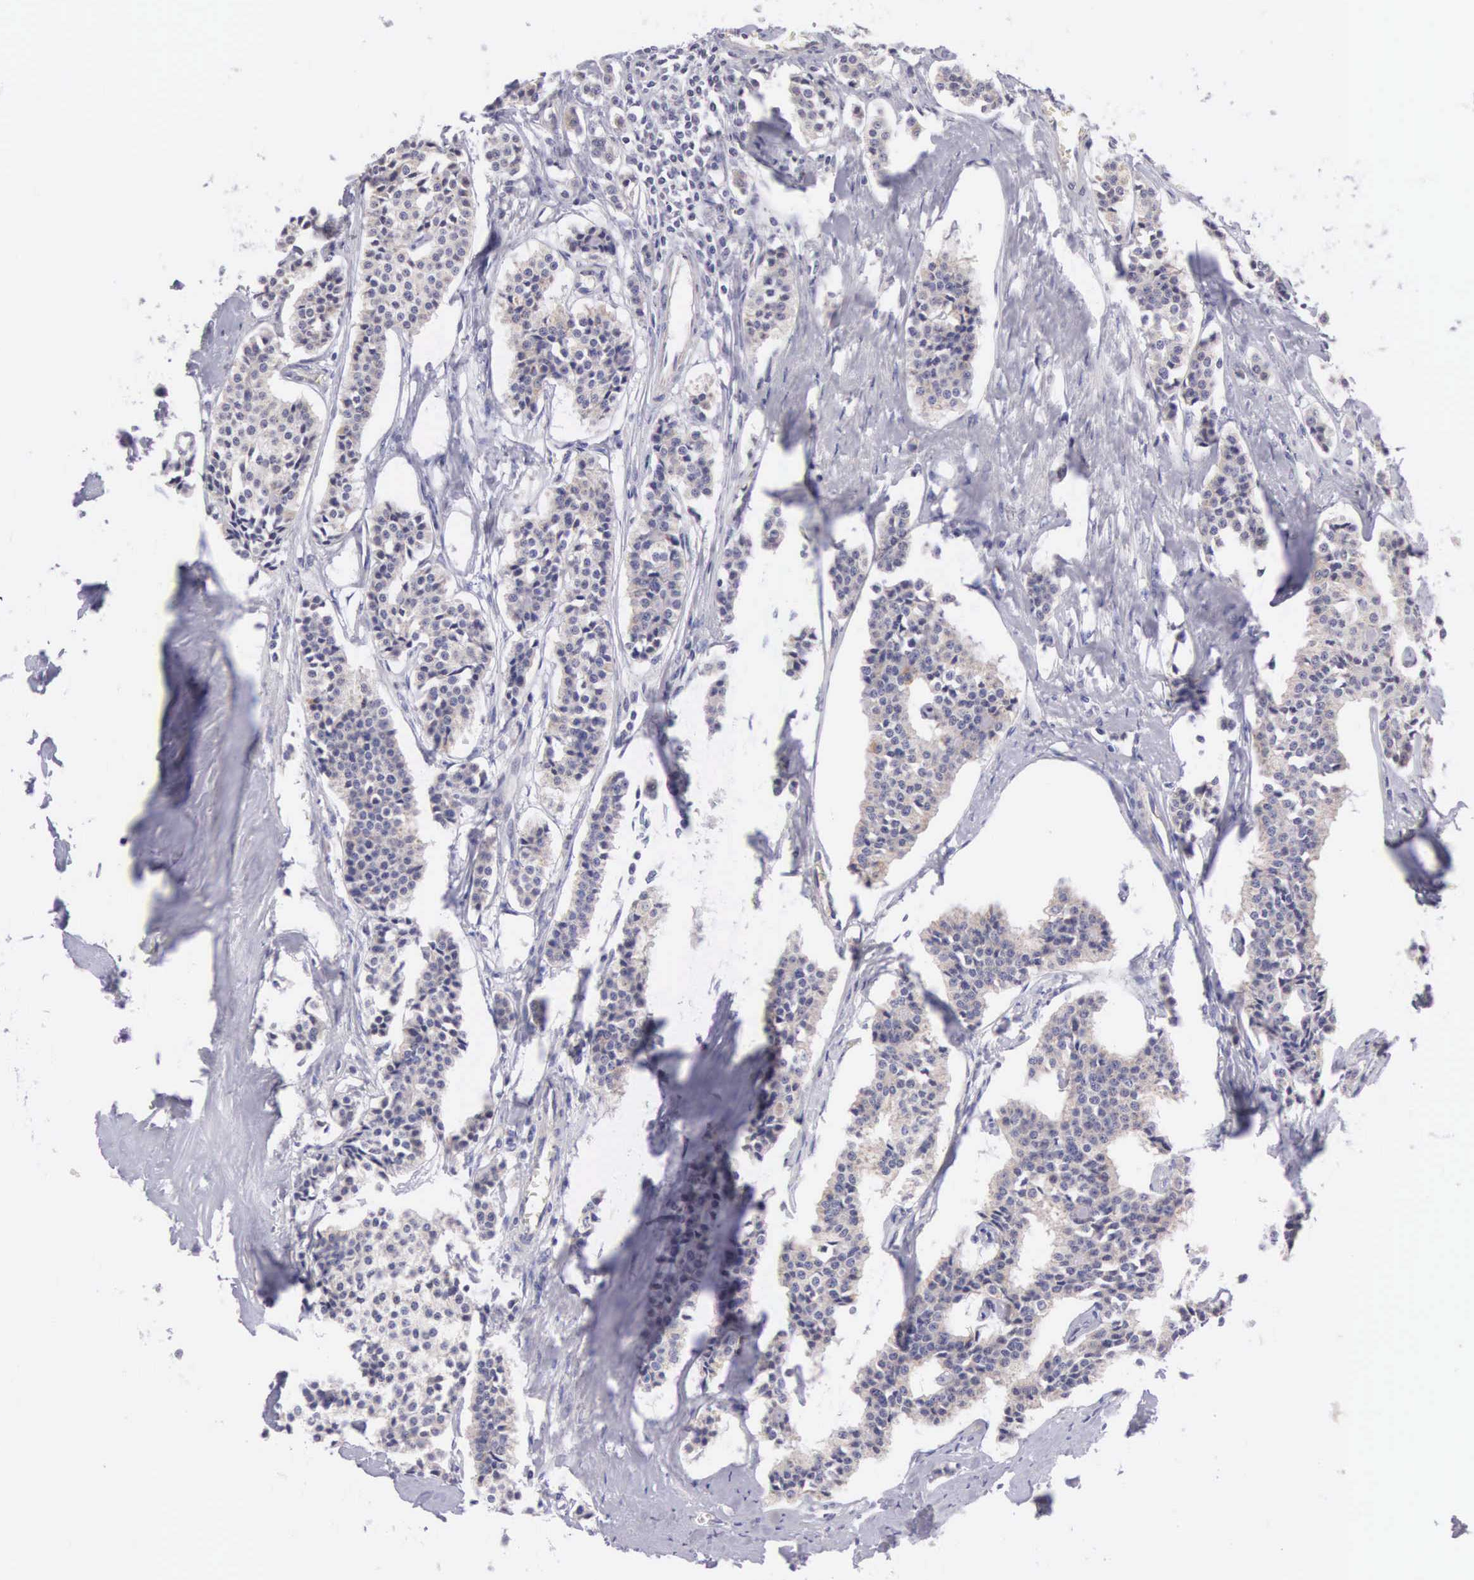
{"staining": {"intensity": "weak", "quantity": "25%-75%", "location": "cytoplasmic/membranous"}, "tissue": "carcinoid", "cell_type": "Tumor cells", "image_type": "cancer", "snomed": [{"axis": "morphology", "description": "Carcinoid, malignant, NOS"}, {"axis": "topography", "description": "Small intestine"}], "caption": "This is an image of immunohistochemistry staining of carcinoid, which shows weak expression in the cytoplasmic/membranous of tumor cells.", "gene": "SOX11", "patient": {"sex": "male", "age": 63}}